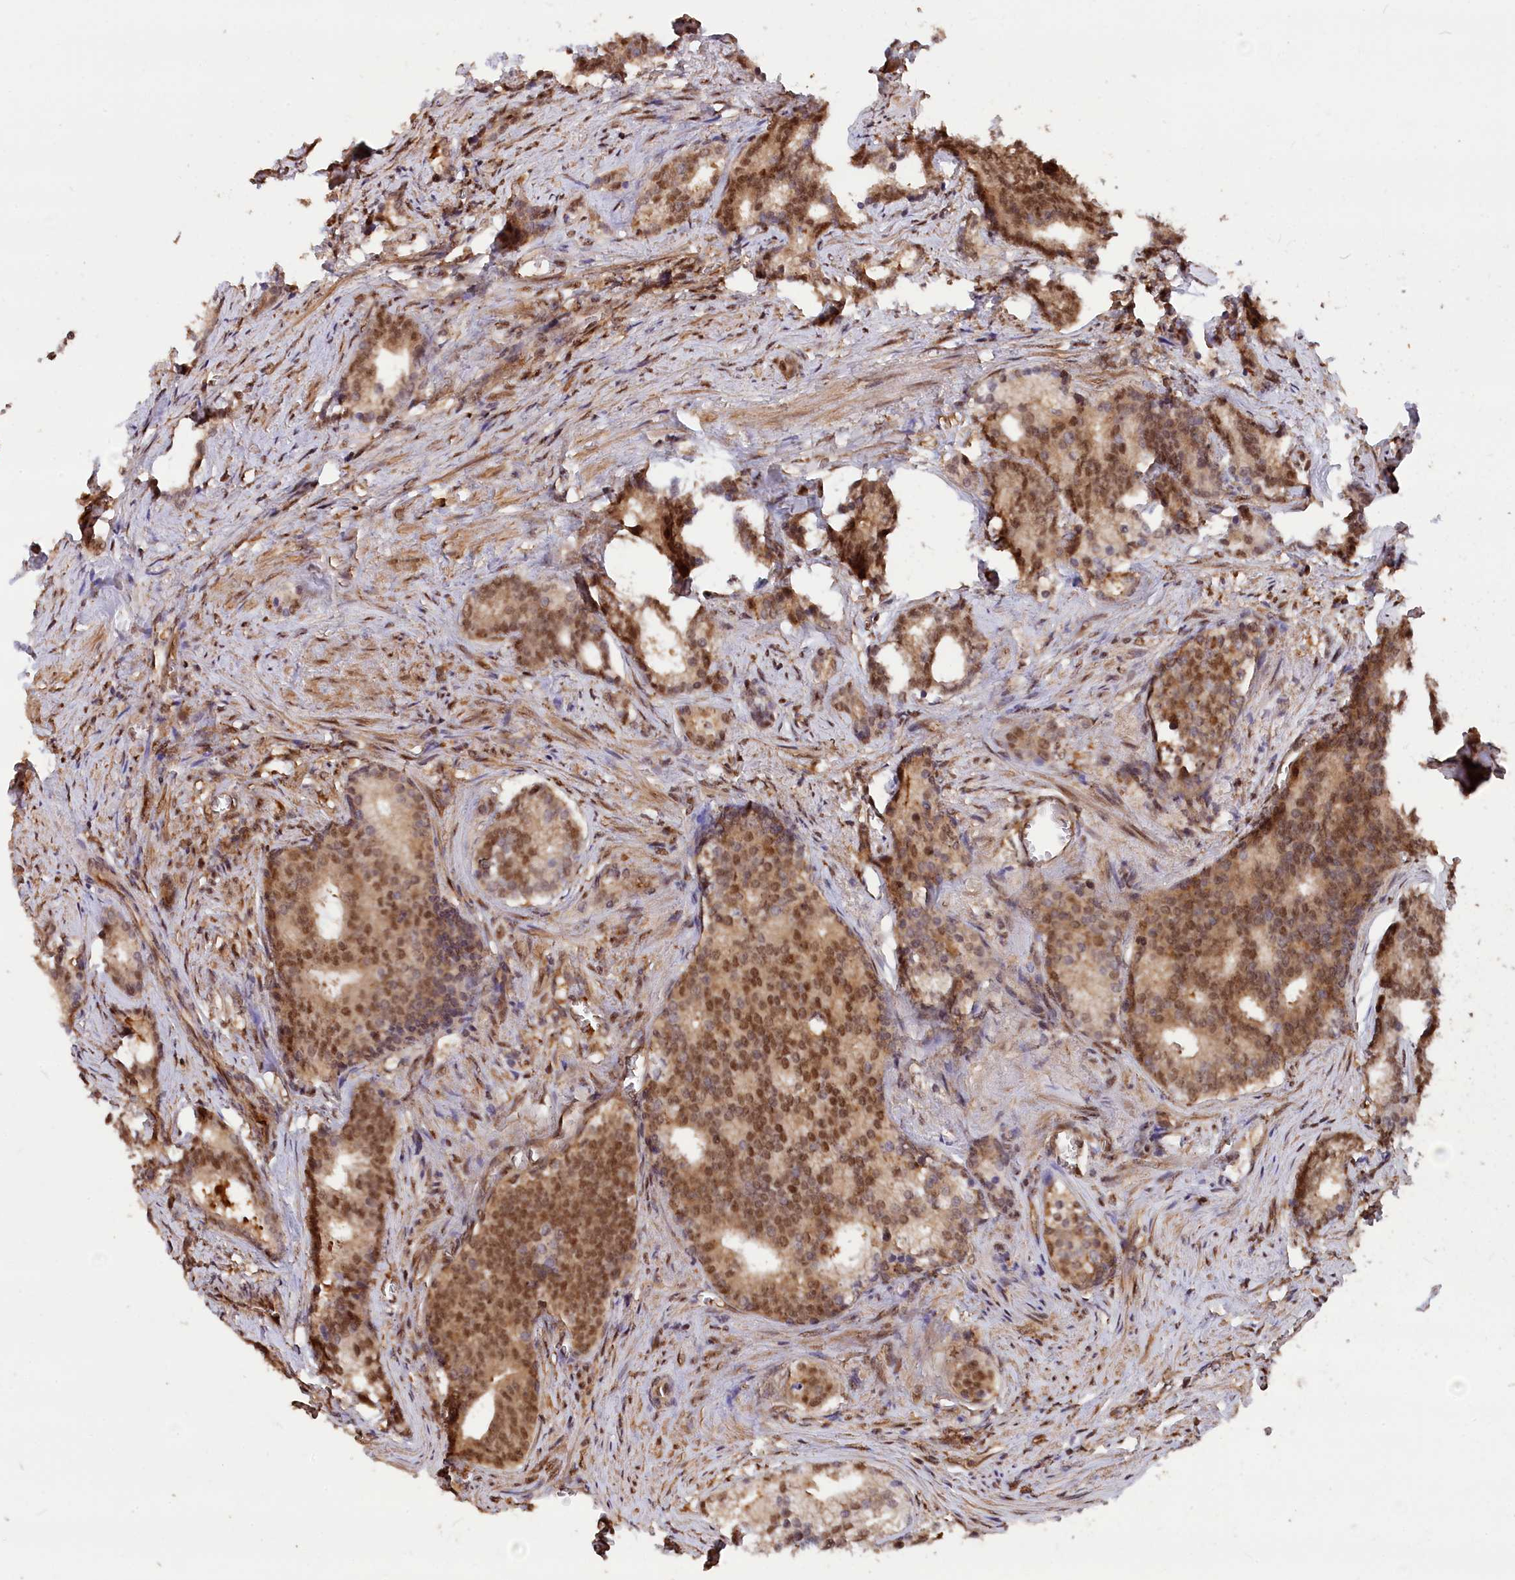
{"staining": {"intensity": "moderate", "quantity": ">75%", "location": "nuclear"}, "tissue": "prostate cancer", "cell_type": "Tumor cells", "image_type": "cancer", "snomed": [{"axis": "morphology", "description": "Adenocarcinoma, Low grade"}, {"axis": "topography", "description": "Prostate"}], "caption": "Immunohistochemical staining of prostate cancer exhibits moderate nuclear protein staining in approximately >75% of tumor cells. Using DAB (brown) and hematoxylin (blue) stains, captured at high magnification using brightfield microscopy.", "gene": "ADRM1", "patient": {"sex": "male", "age": 71}}